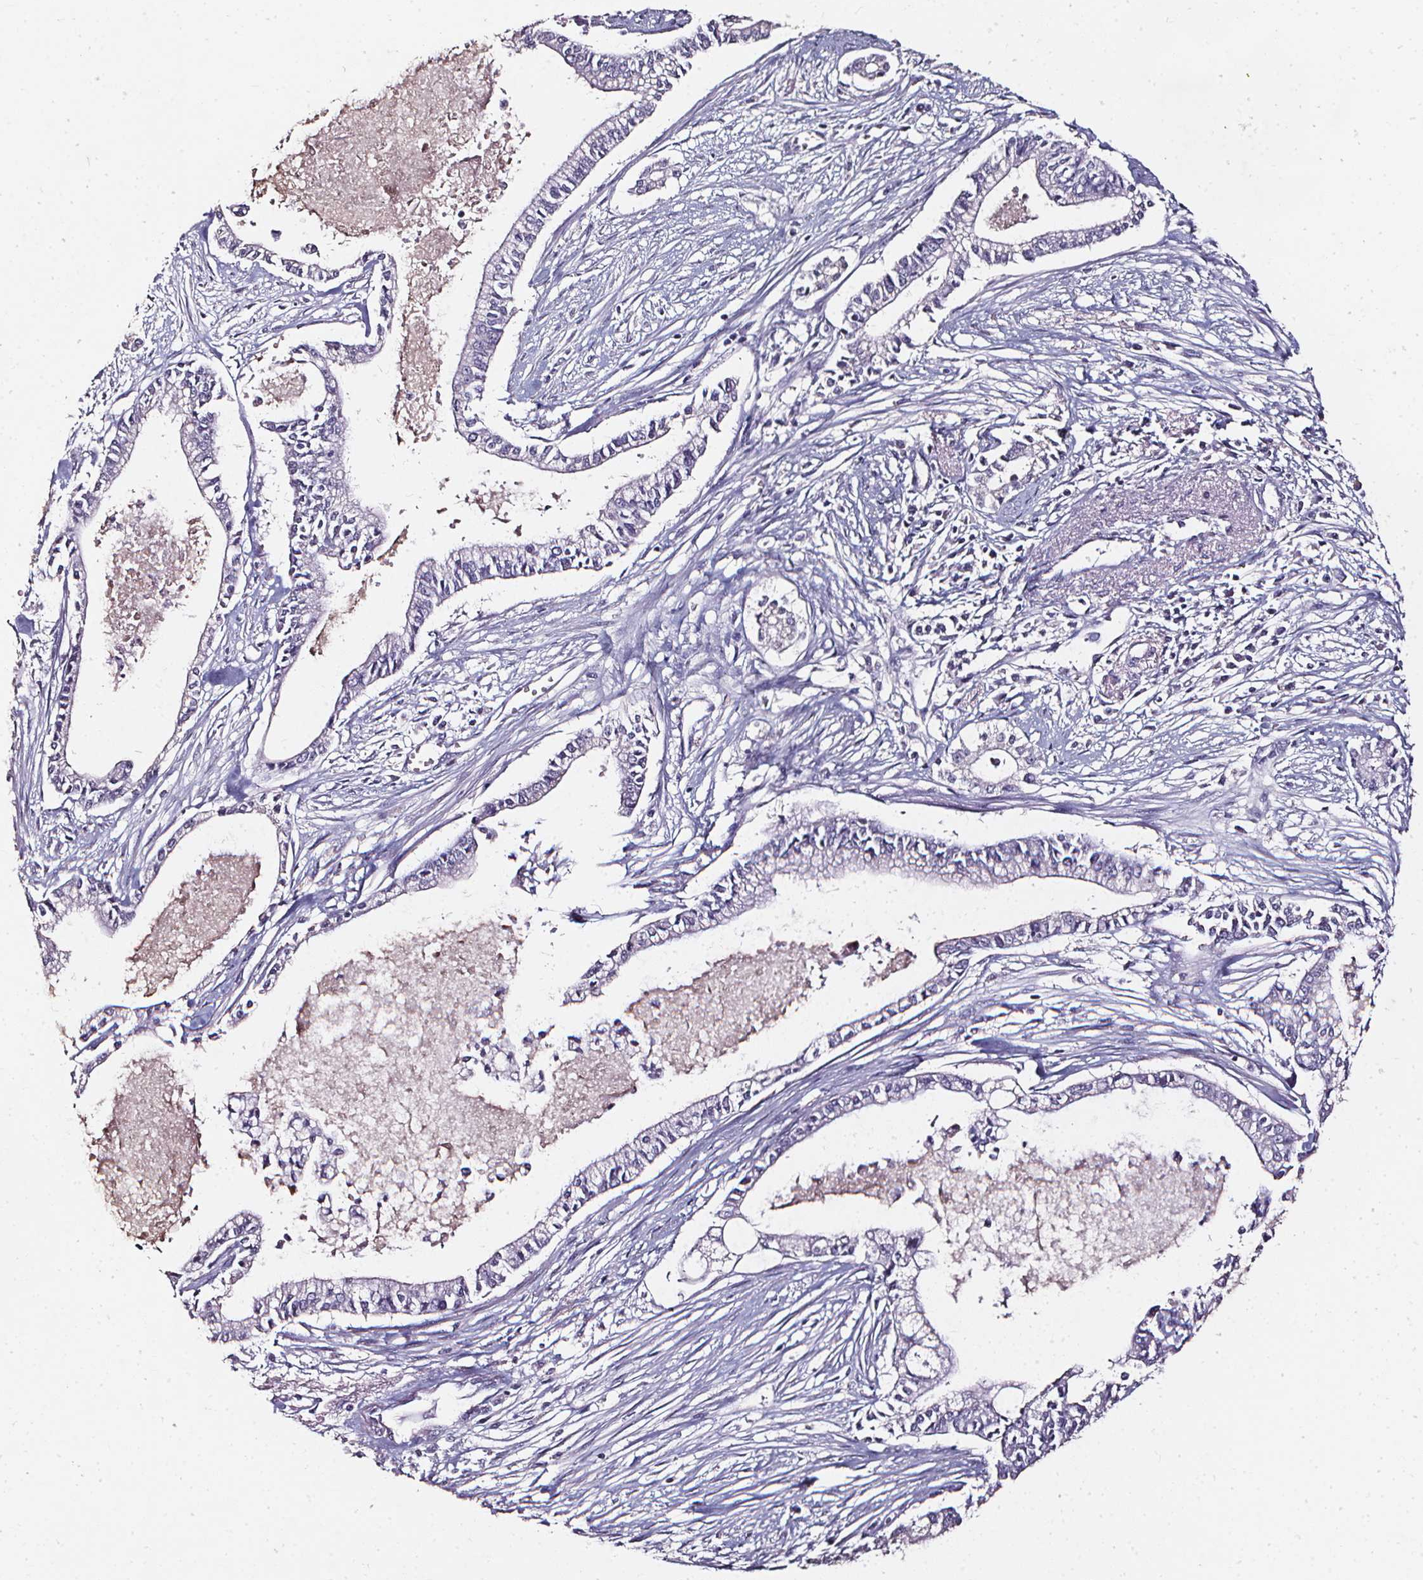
{"staining": {"intensity": "negative", "quantity": "none", "location": "none"}, "tissue": "pancreatic cancer", "cell_type": "Tumor cells", "image_type": "cancer", "snomed": [{"axis": "morphology", "description": "Adenocarcinoma, NOS"}, {"axis": "topography", "description": "Pancreas"}], "caption": "Immunohistochemistry micrograph of adenocarcinoma (pancreatic) stained for a protein (brown), which demonstrates no positivity in tumor cells.", "gene": "DEFA5", "patient": {"sex": "female", "age": 65}}